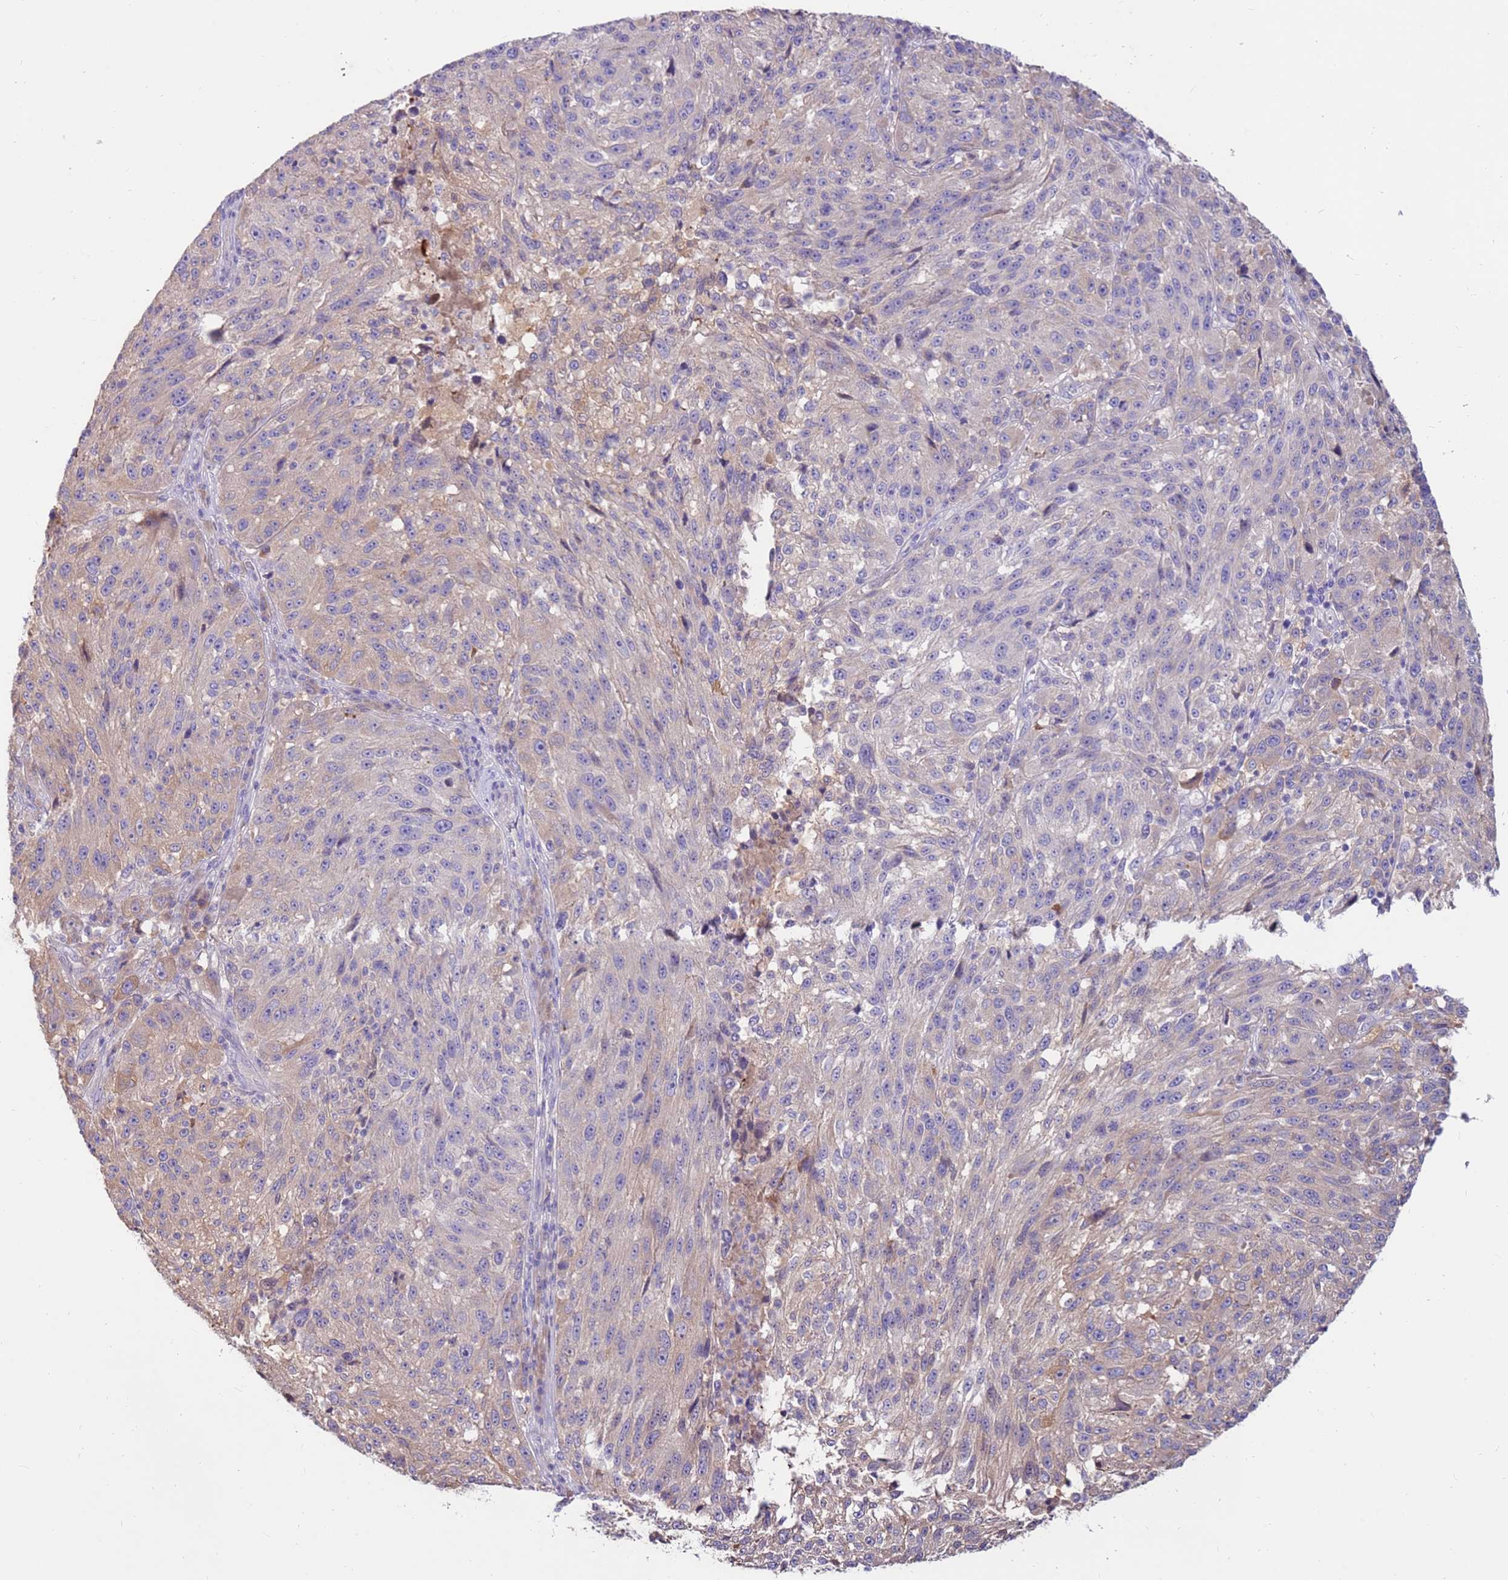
{"staining": {"intensity": "negative", "quantity": "none", "location": "none"}, "tissue": "melanoma", "cell_type": "Tumor cells", "image_type": "cancer", "snomed": [{"axis": "morphology", "description": "Malignant melanoma, NOS"}, {"axis": "topography", "description": "Skin"}], "caption": "A high-resolution histopathology image shows immunohistochemistry (IHC) staining of malignant melanoma, which exhibits no significant expression in tumor cells.", "gene": "SLC44A4", "patient": {"sex": "male", "age": 53}}